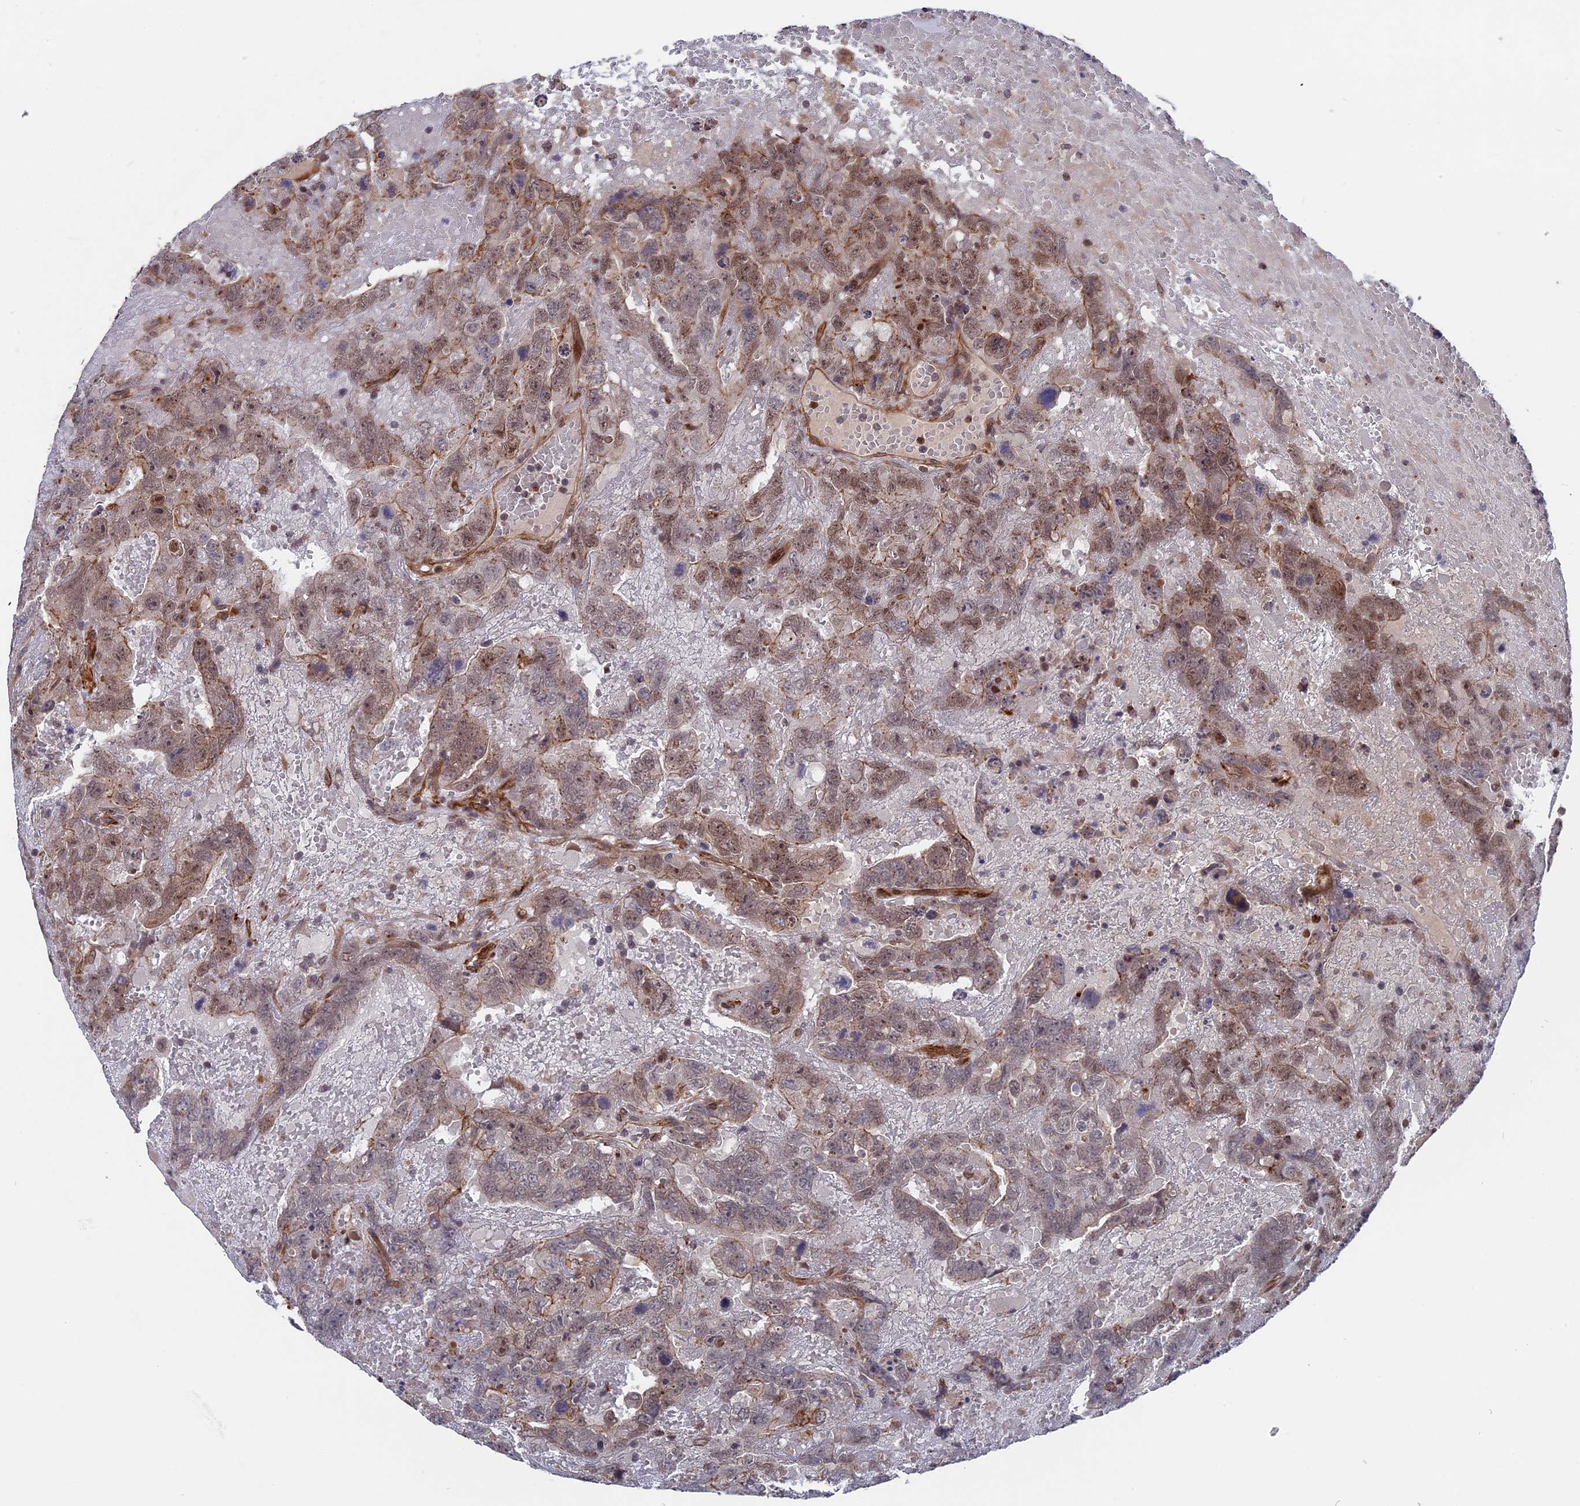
{"staining": {"intensity": "moderate", "quantity": "25%-75%", "location": "cytoplasmic/membranous,nuclear"}, "tissue": "testis cancer", "cell_type": "Tumor cells", "image_type": "cancer", "snomed": [{"axis": "morphology", "description": "Carcinoma, Embryonal, NOS"}, {"axis": "topography", "description": "Testis"}], "caption": "Moderate cytoplasmic/membranous and nuclear protein expression is appreciated in about 25%-75% of tumor cells in testis cancer (embryonal carcinoma).", "gene": "NOSIP", "patient": {"sex": "male", "age": 45}}